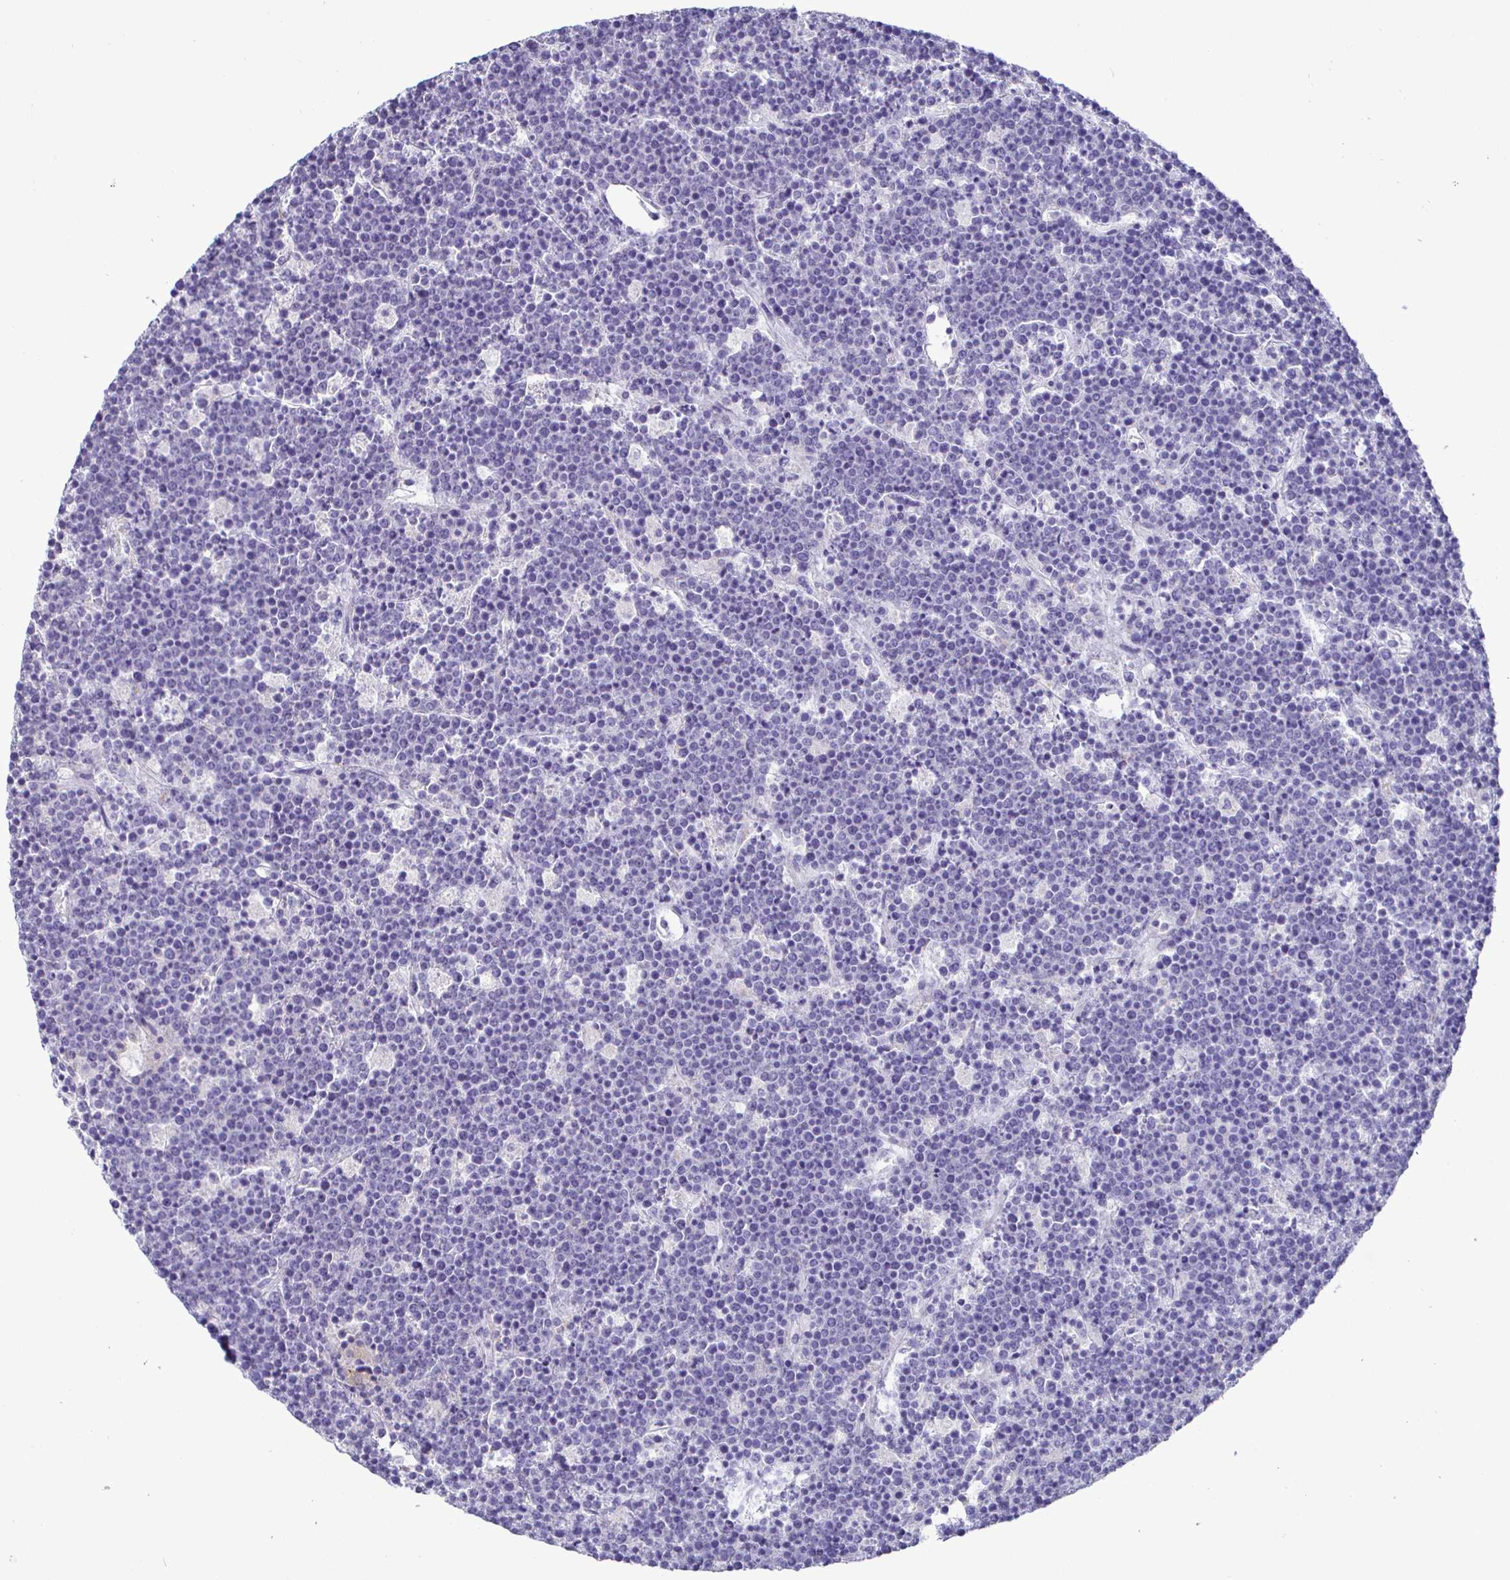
{"staining": {"intensity": "negative", "quantity": "none", "location": "none"}, "tissue": "lymphoma", "cell_type": "Tumor cells", "image_type": "cancer", "snomed": [{"axis": "morphology", "description": "Malignant lymphoma, non-Hodgkin's type, High grade"}, {"axis": "topography", "description": "Ovary"}], "caption": "This is an IHC micrograph of human malignant lymphoma, non-Hodgkin's type (high-grade). There is no positivity in tumor cells.", "gene": "SIRPA", "patient": {"sex": "female", "age": 56}}